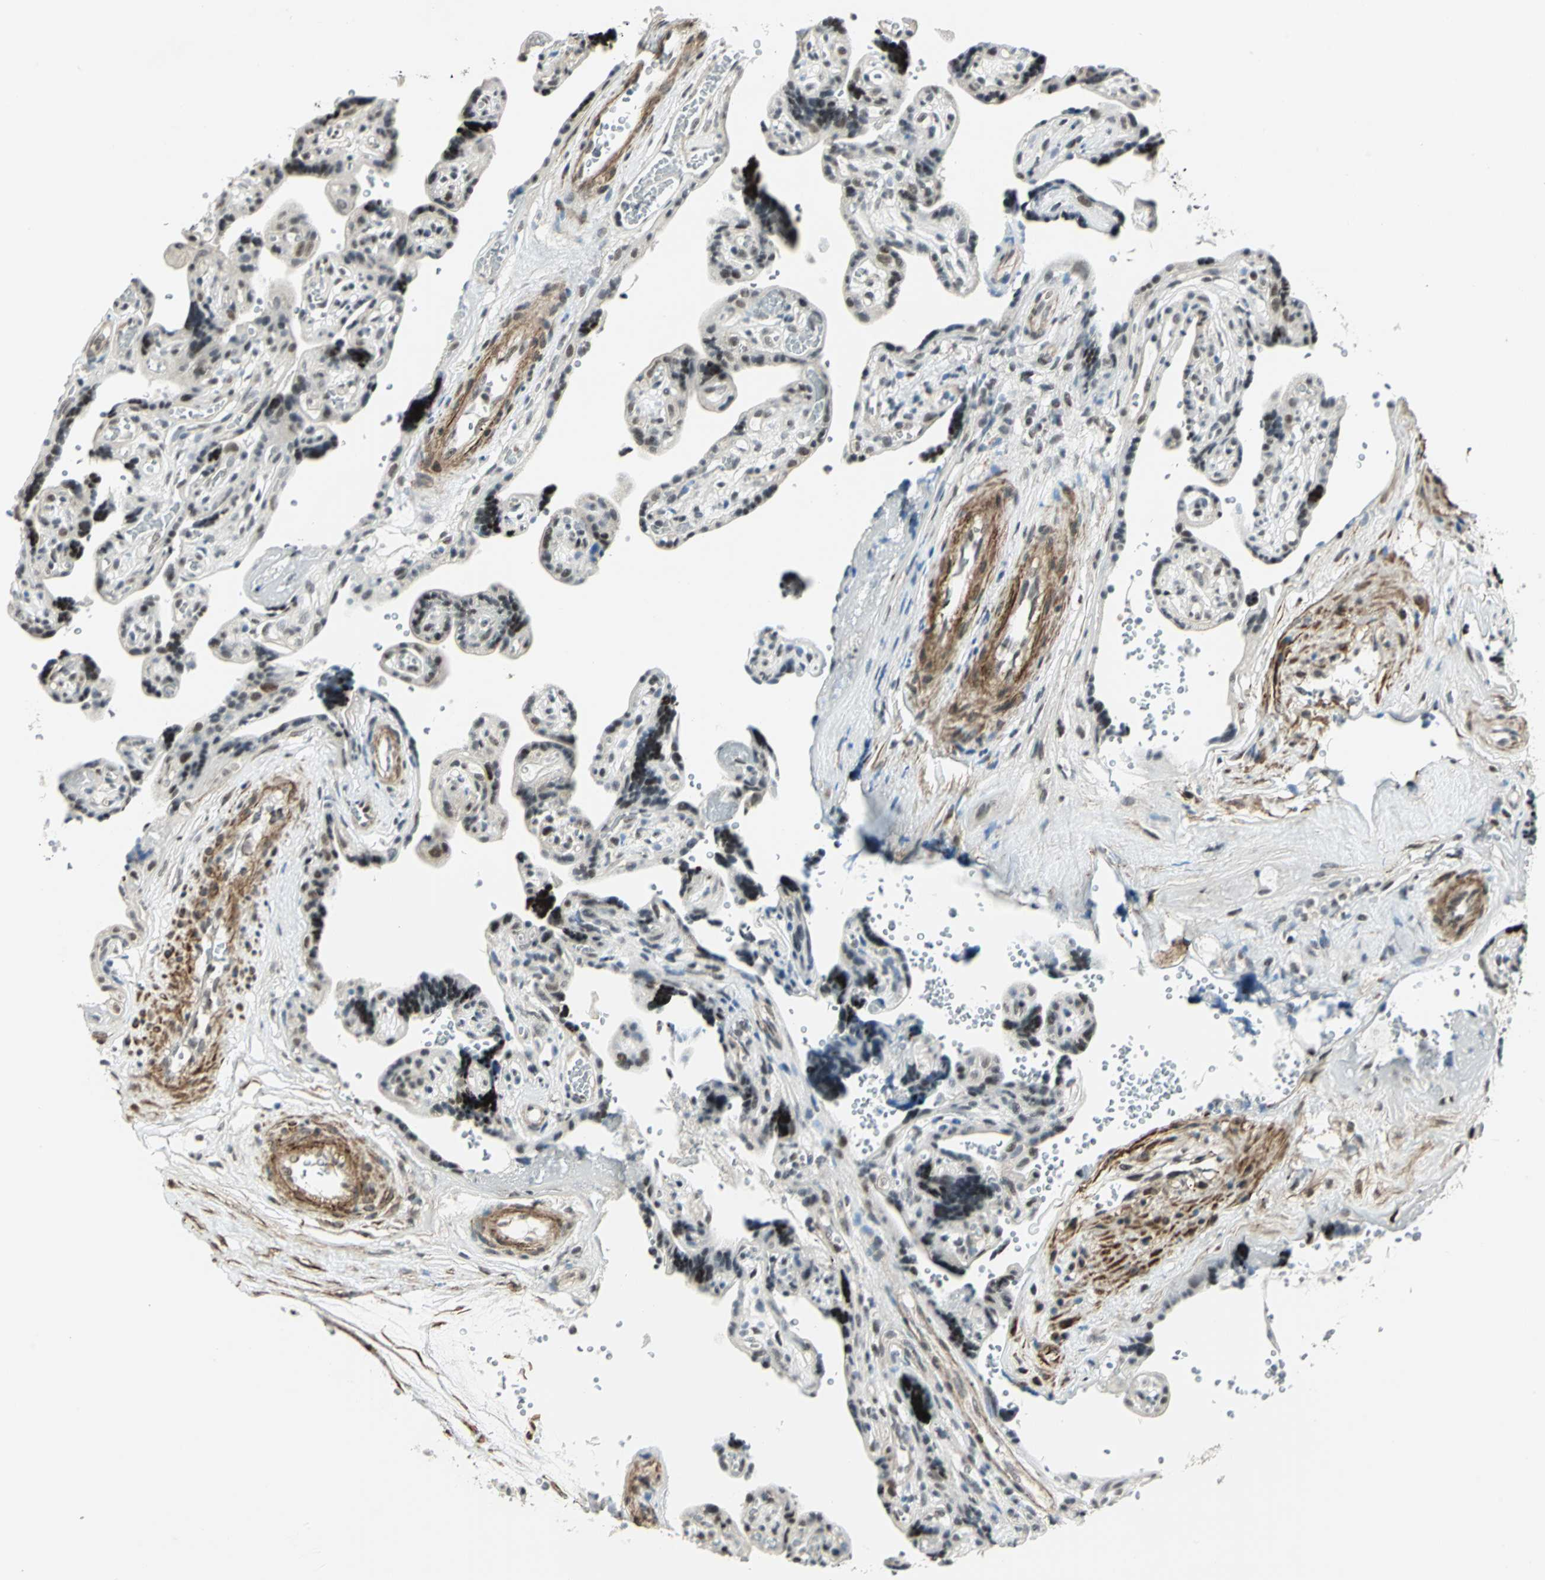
{"staining": {"intensity": "weak", "quantity": "25%-75%", "location": "nuclear"}, "tissue": "placenta", "cell_type": "Decidual cells", "image_type": "normal", "snomed": [{"axis": "morphology", "description": "Normal tissue, NOS"}, {"axis": "topography", "description": "Placenta"}], "caption": "An immunohistochemistry photomicrograph of unremarkable tissue is shown. Protein staining in brown shows weak nuclear positivity in placenta within decidual cells.", "gene": "MTA1", "patient": {"sex": "female", "age": 30}}